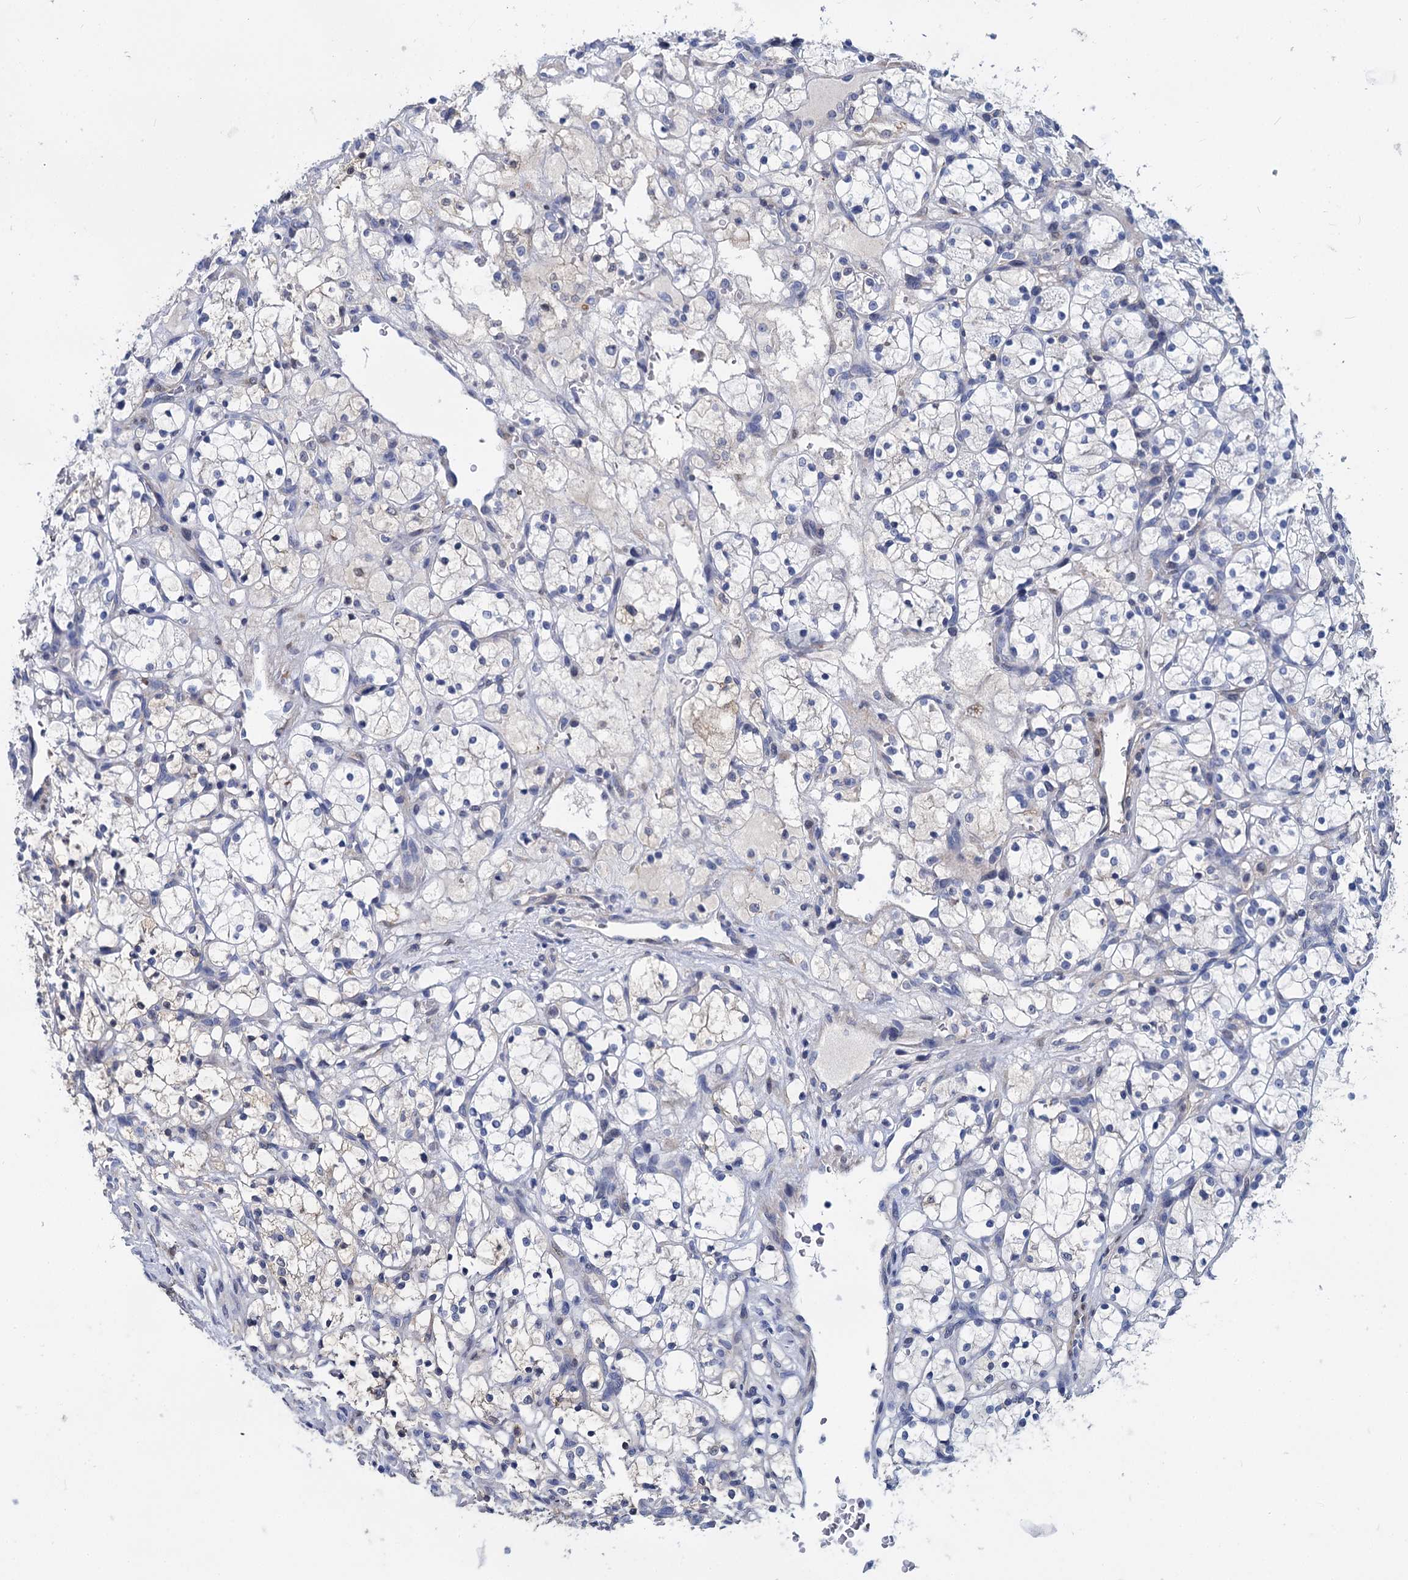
{"staining": {"intensity": "weak", "quantity": "<25%", "location": "cytoplasmic/membranous"}, "tissue": "renal cancer", "cell_type": "Tumor cells", "image_type": "cancer", "snomed": [{"axis": "morphology", "description": "Adenocarcinoma, NOS"}, {"axis": "topography", "description": "Kidney"}], "caption": "The histopathology image exhibits no significant expression in tumor cells of renal cancer. Nuclei are stained in blue.", "gene": "GSTM3", "patient": {"sex": "female", "age": 69}}